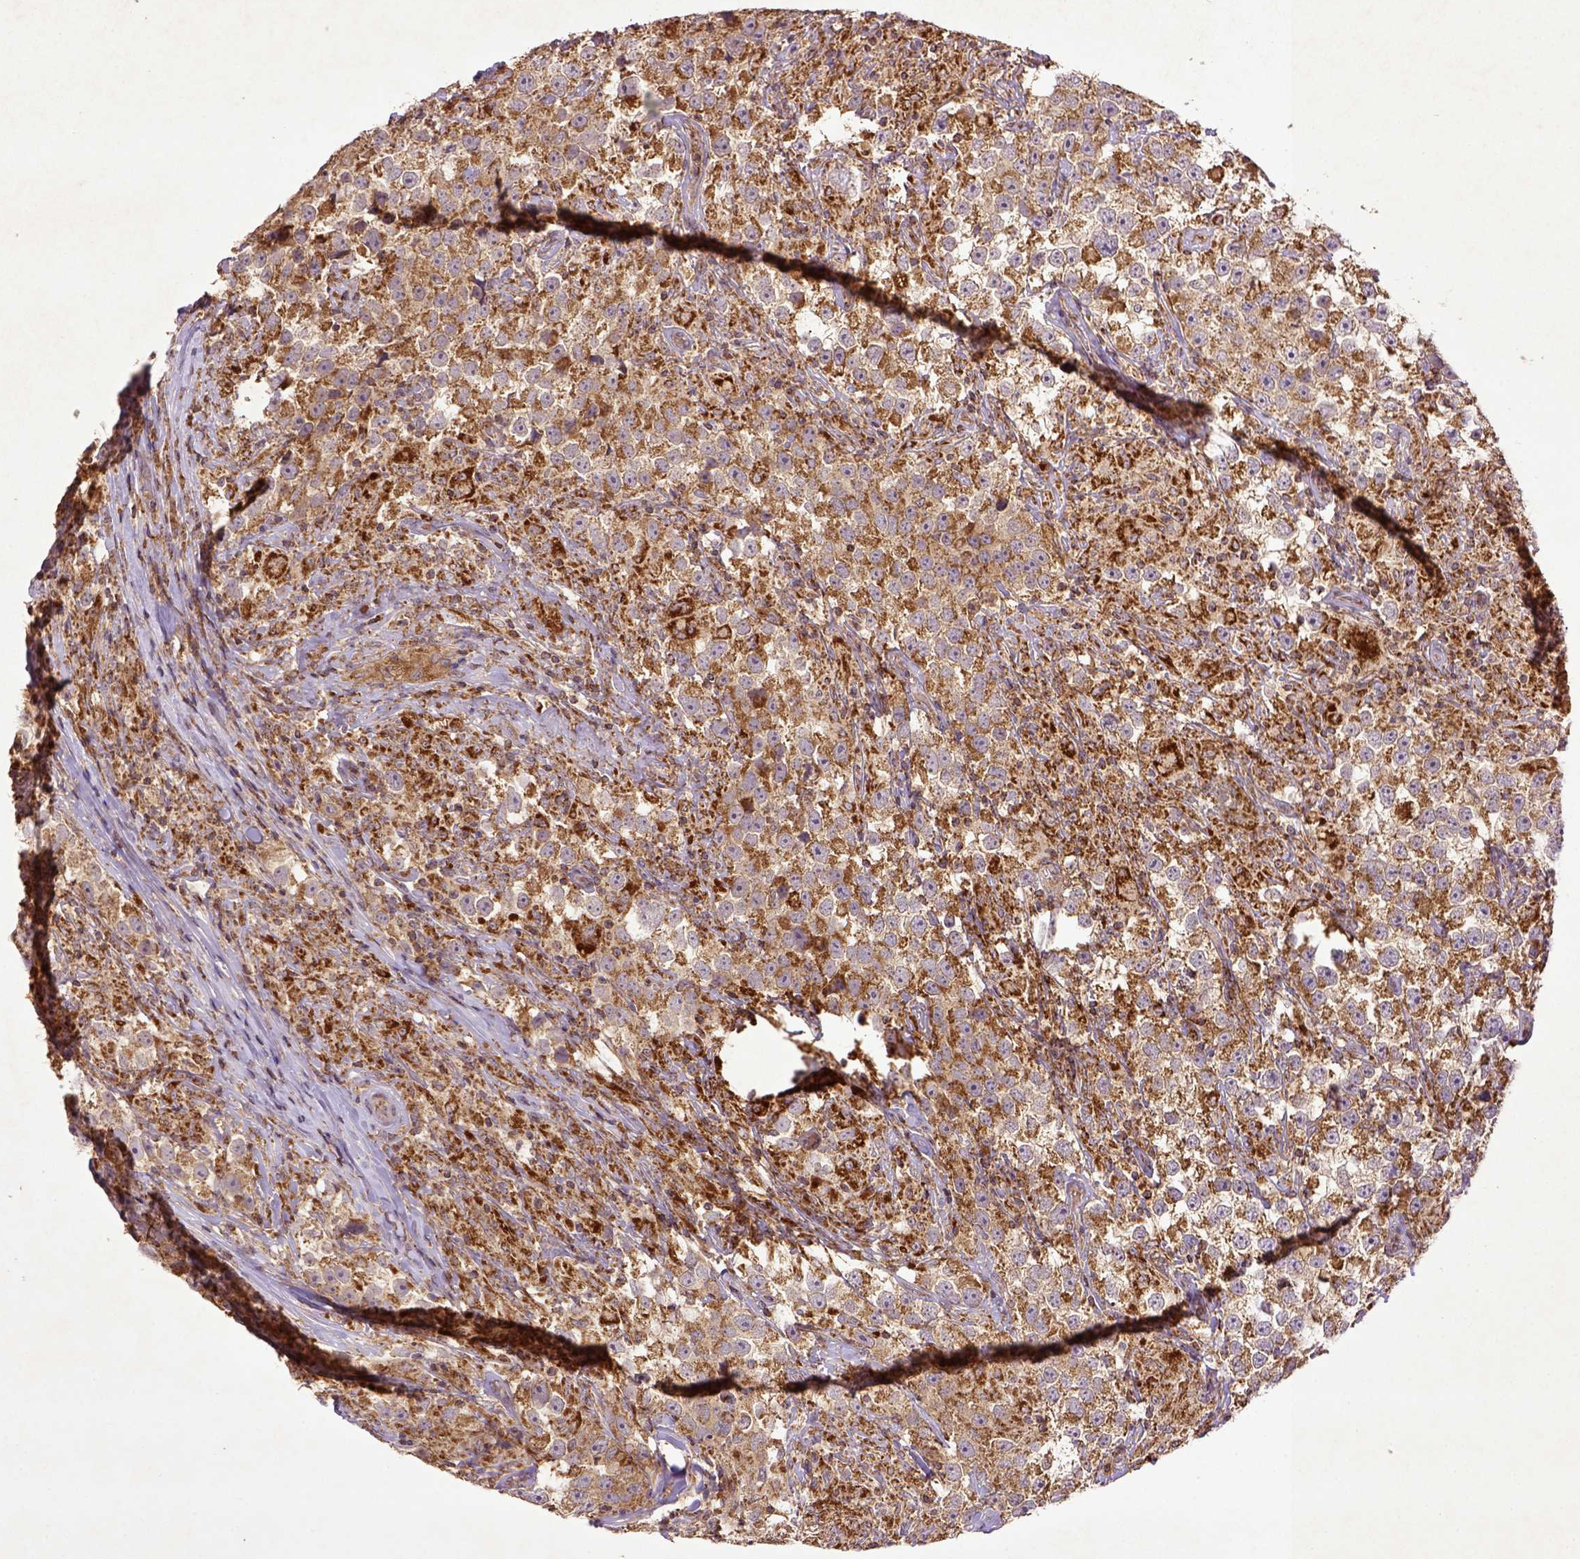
{"staining": {"intensity": "moderate", "quantity": ">75%", "location": "cytoplasmic/membranous"}, "tissue": "testis cancer", "cell_type": "Tumor cells", "image_type": "cancer", "snomed": [{"axis": "morphology", "description": "Seminoma, NOS"}, {"axis": "topography", "description": "Testis"}], "caption": "Protein analysis of testis cancer (seminoma) tissue reveals moderate cytoplasmic/membranous expression in about >75% of tumor cells. (Brightfield microscopy of DAB IHC at high magnification).", "gene": "MT-CO1", "patient": {"sex": "male", "age": 46}}